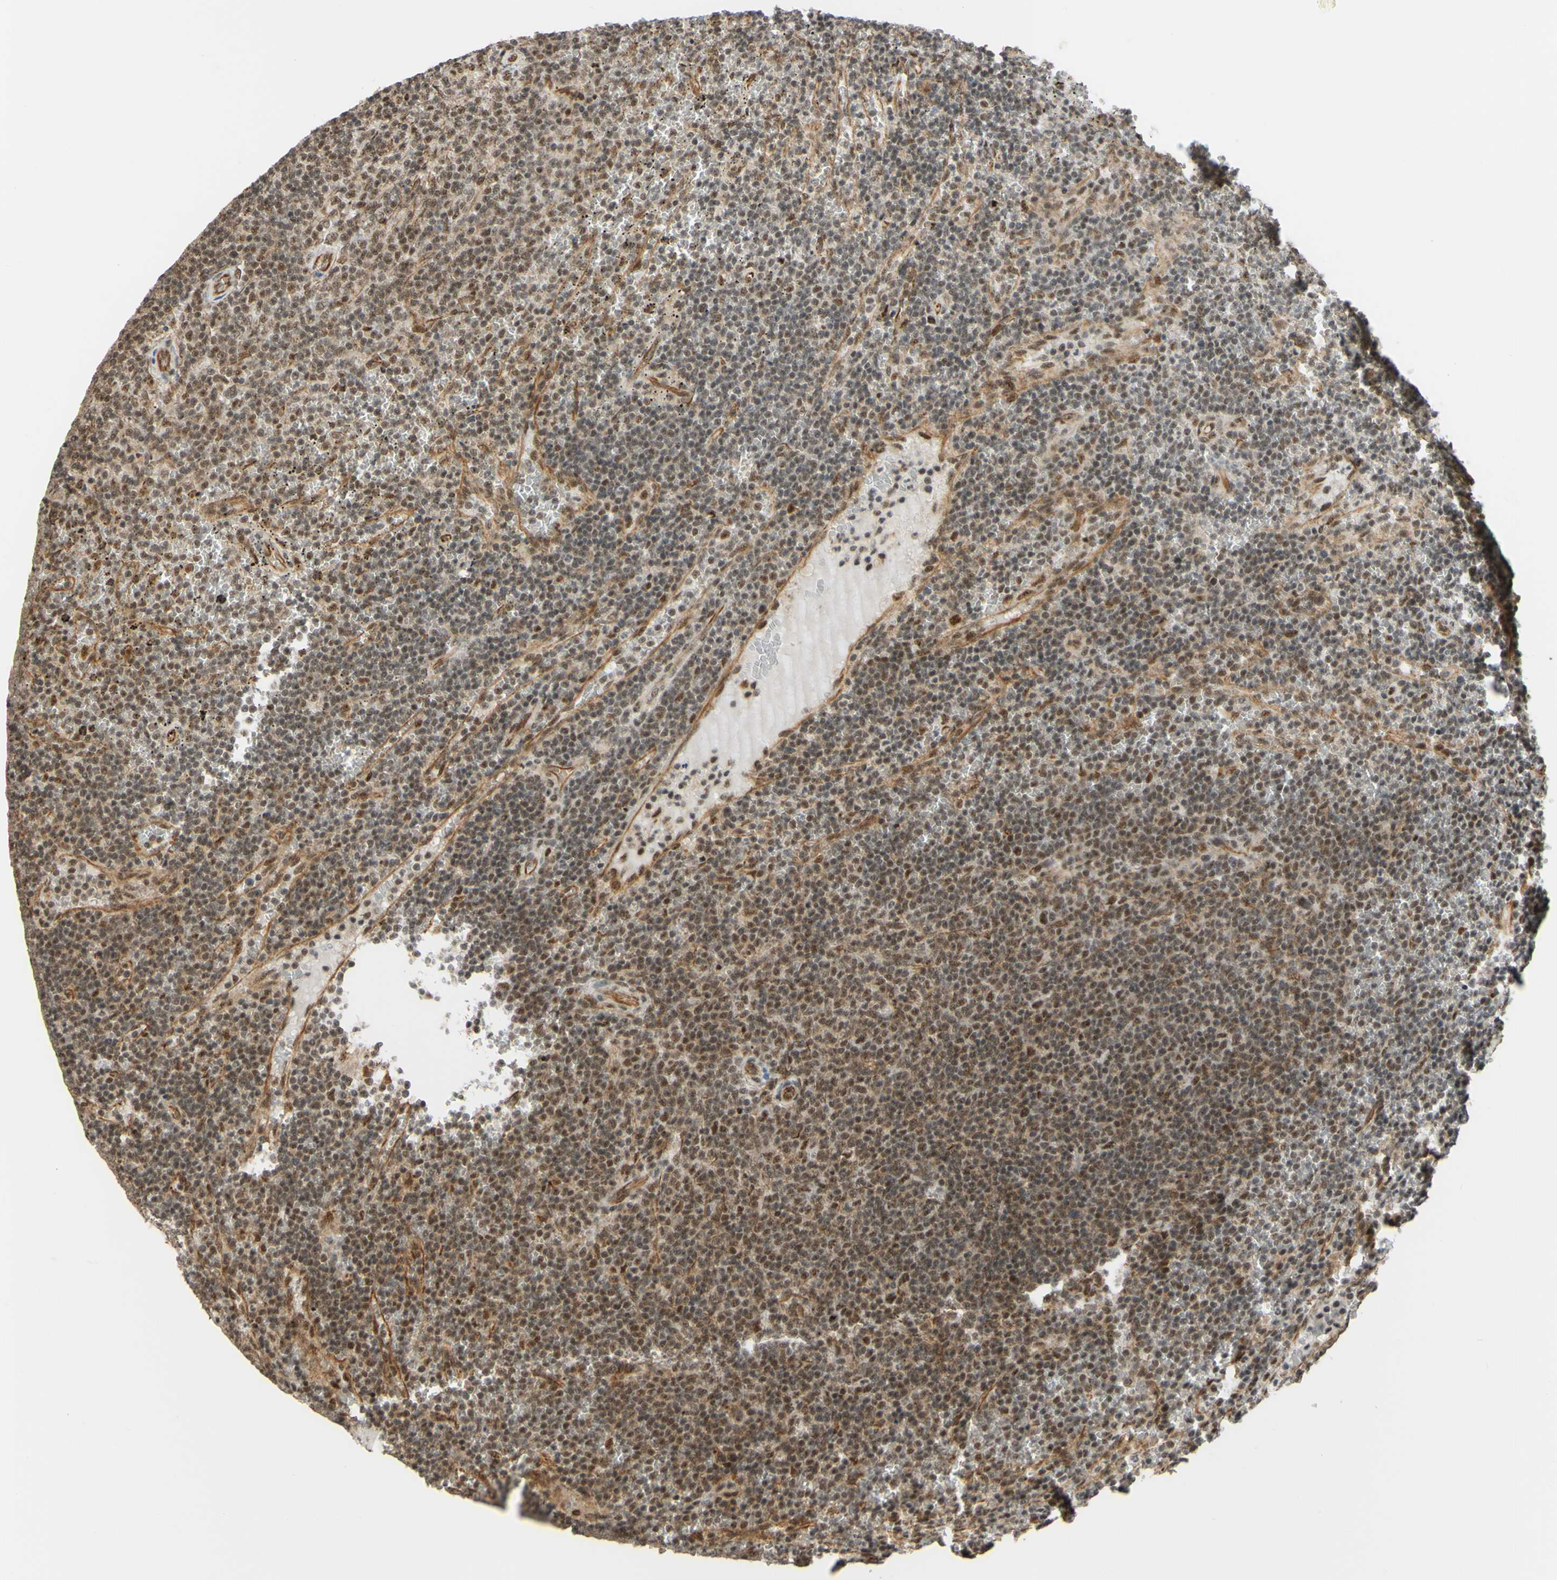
{"staining": {"intensity": "moderate", "quantity": ">75%", "location": "nuclear"}, "tissue": "lymphoma", "cell_type": "Tumor cells", "image_type": "cancer", "snomed": [{"axis": "morphology", "description": "Malignant lymphoma, non-Hodgkin's type, Low grade"}, {"axis": "topography", "description": "Spleen"}], "caption": "About >75% of tumor cells in human lymphoma show moderate nuclear protein positivity as visualized by brown immunohistochemical staining.", "gene": "SAP18", "patient": {"sex": "female", "age": 50}}